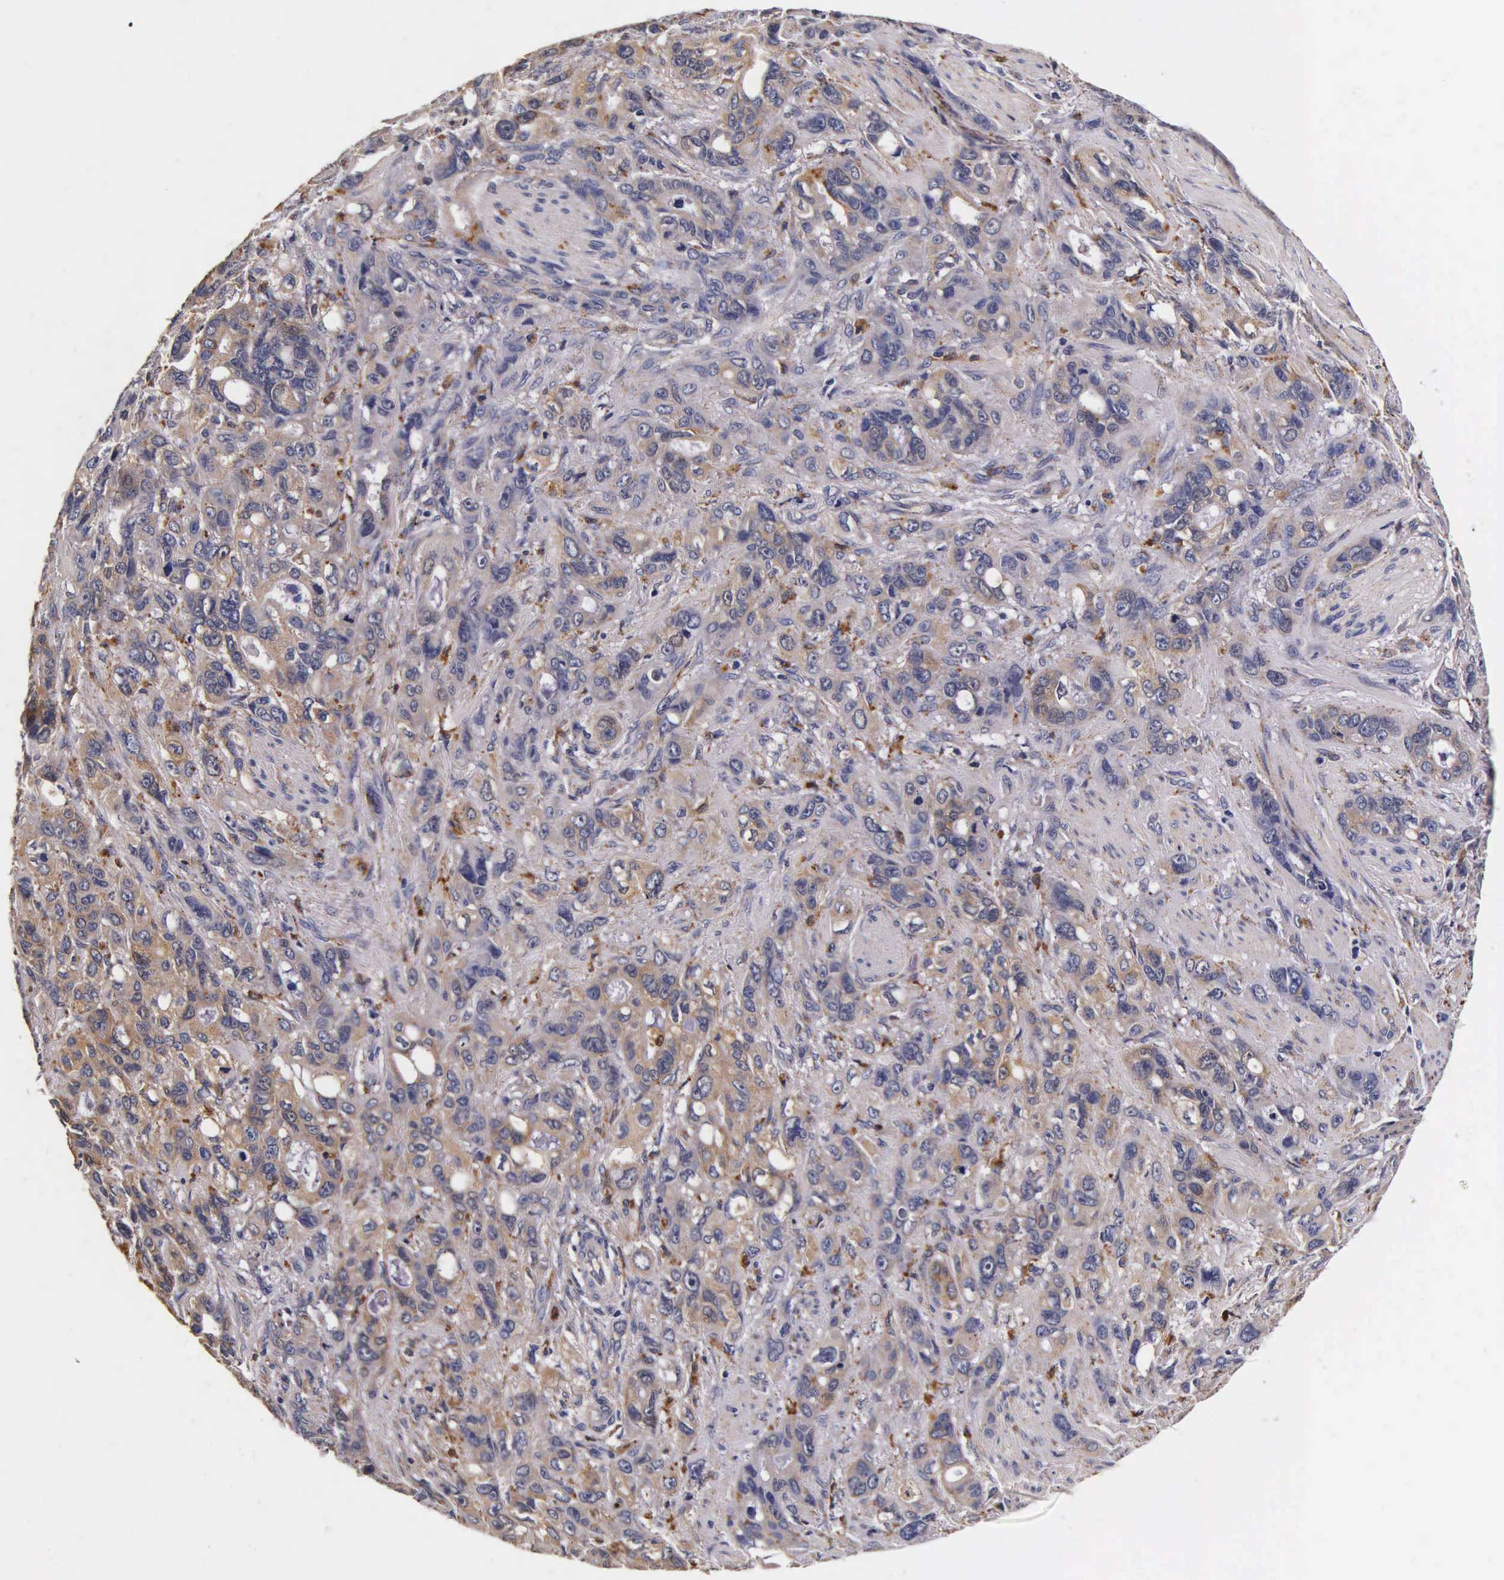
{"staining": {"intensity": "moderate", "quantity": "25%-75%", "location": "cytoplasmic/membranous"}, "tissue": "stomach cancer", "cell_type": "Tumor cells", "image_type": "cancer", "snomed": [{"axis": "morphology", "description": "Adenocarcinoma, NOS"}, {"axis": "topography", "description": "Stomach, upper"}], "caption": "This photomicrograph shows immunohistochemistry (IHC) staining of human stomach cancer (adenocarcinoma), with medium moderate cytoplasmic/membranous expression in approximately 25%-75% of tumor cells.", "gene": "CTSB", "patient": {"sex": "male", "age": 47}}